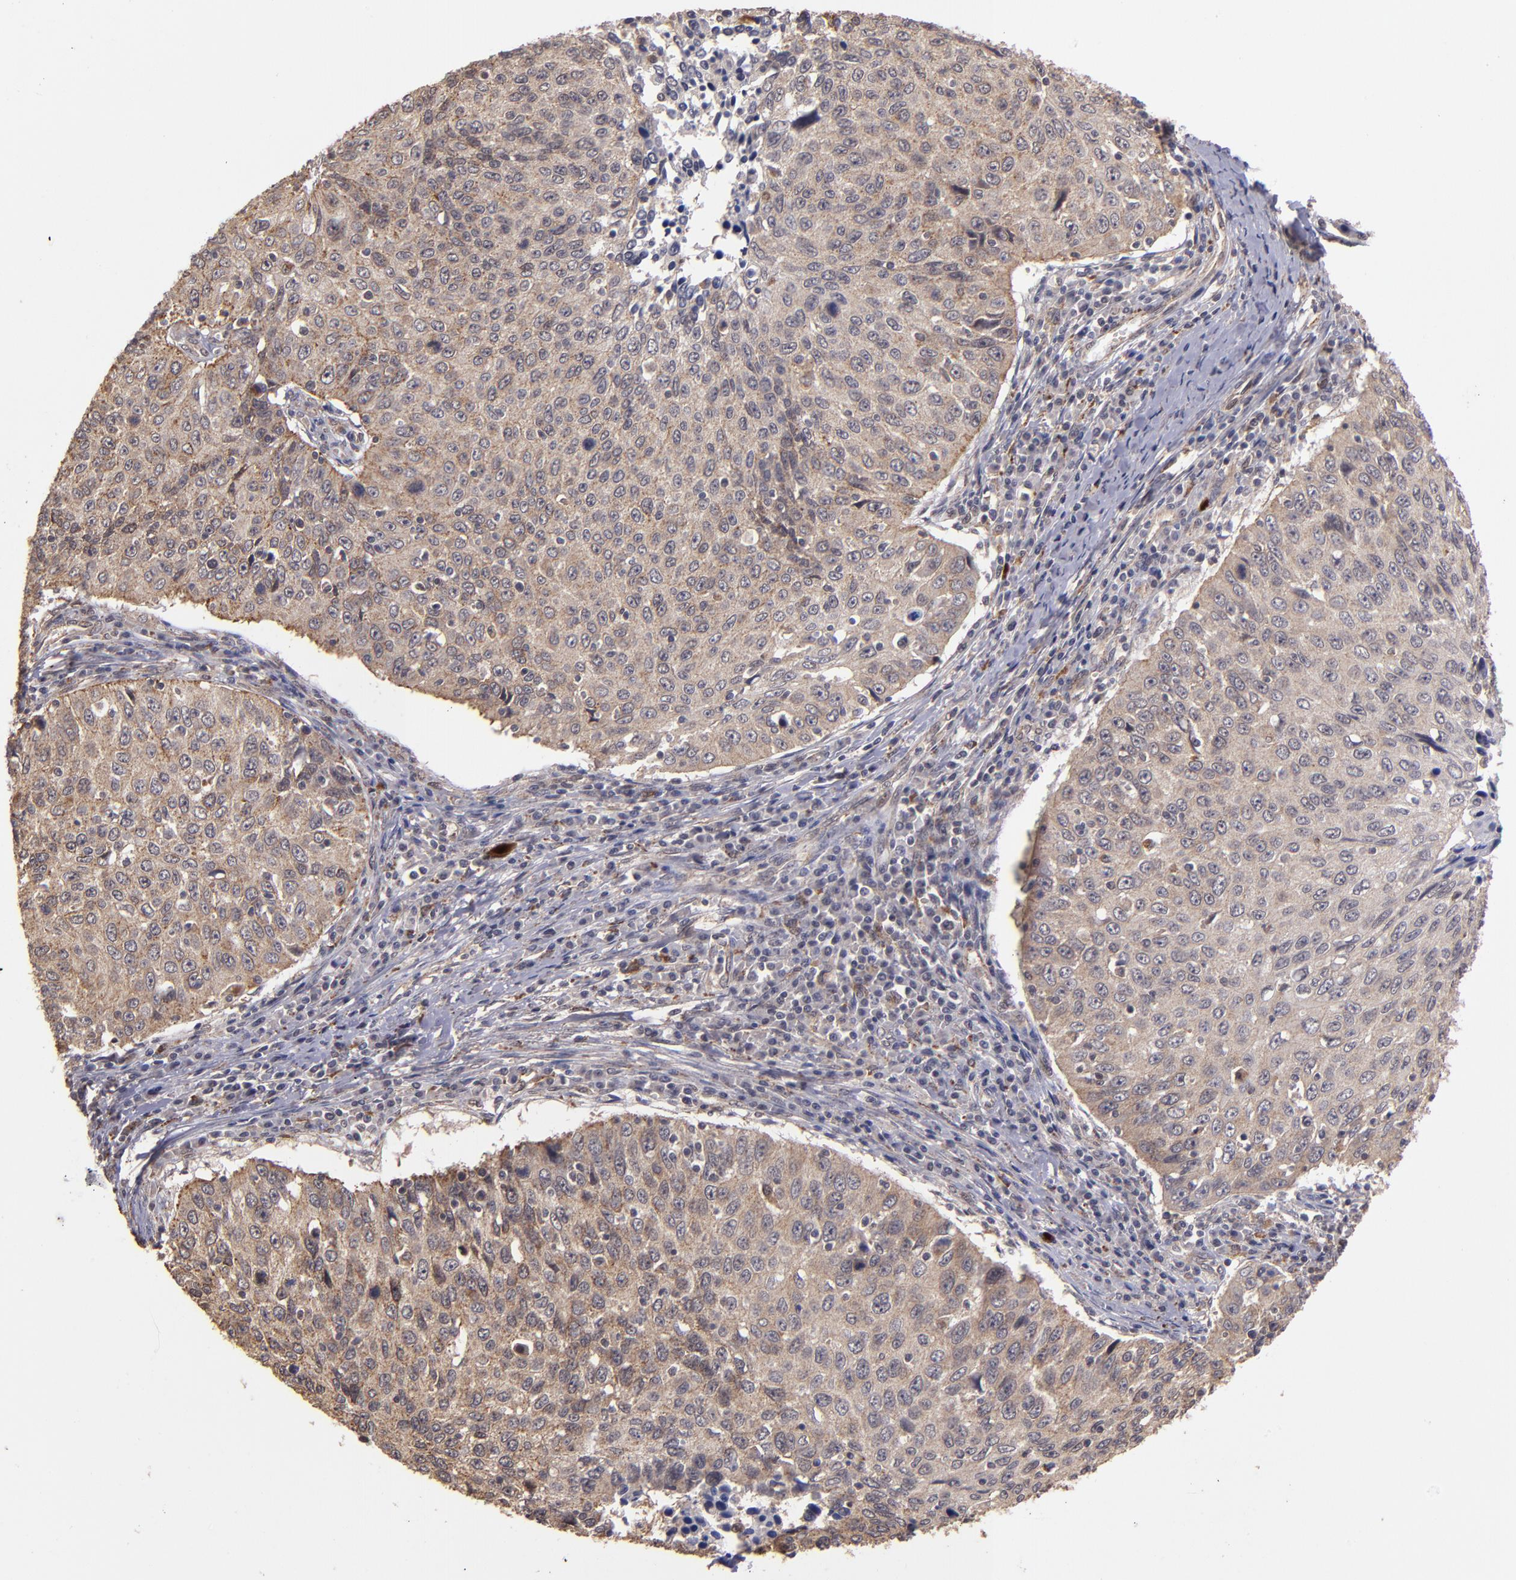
{"staining": {"intensity": "moderate", "quantity": "25%-75%", "location": "cytoplasmic/membranous"}, "tissue": "cervical cancer", "cell_type": "Tumor cells", "image_type": "cancer", "snomed": [{"axis": "morphology", "description": "Squamous cell carcinoma, NOS"}, {"axis": "topography", "description": "Cervix"}], "caption": "High-power microscopy captured an immunohistochemistry histopathology image of cervical cancer, revealing moderate cytoplasmic/membranous expression in approximately 25%-75% of tumor cells.", "gene": "SIPA1L1", "patient": {"sex": "female", "age": 53}}